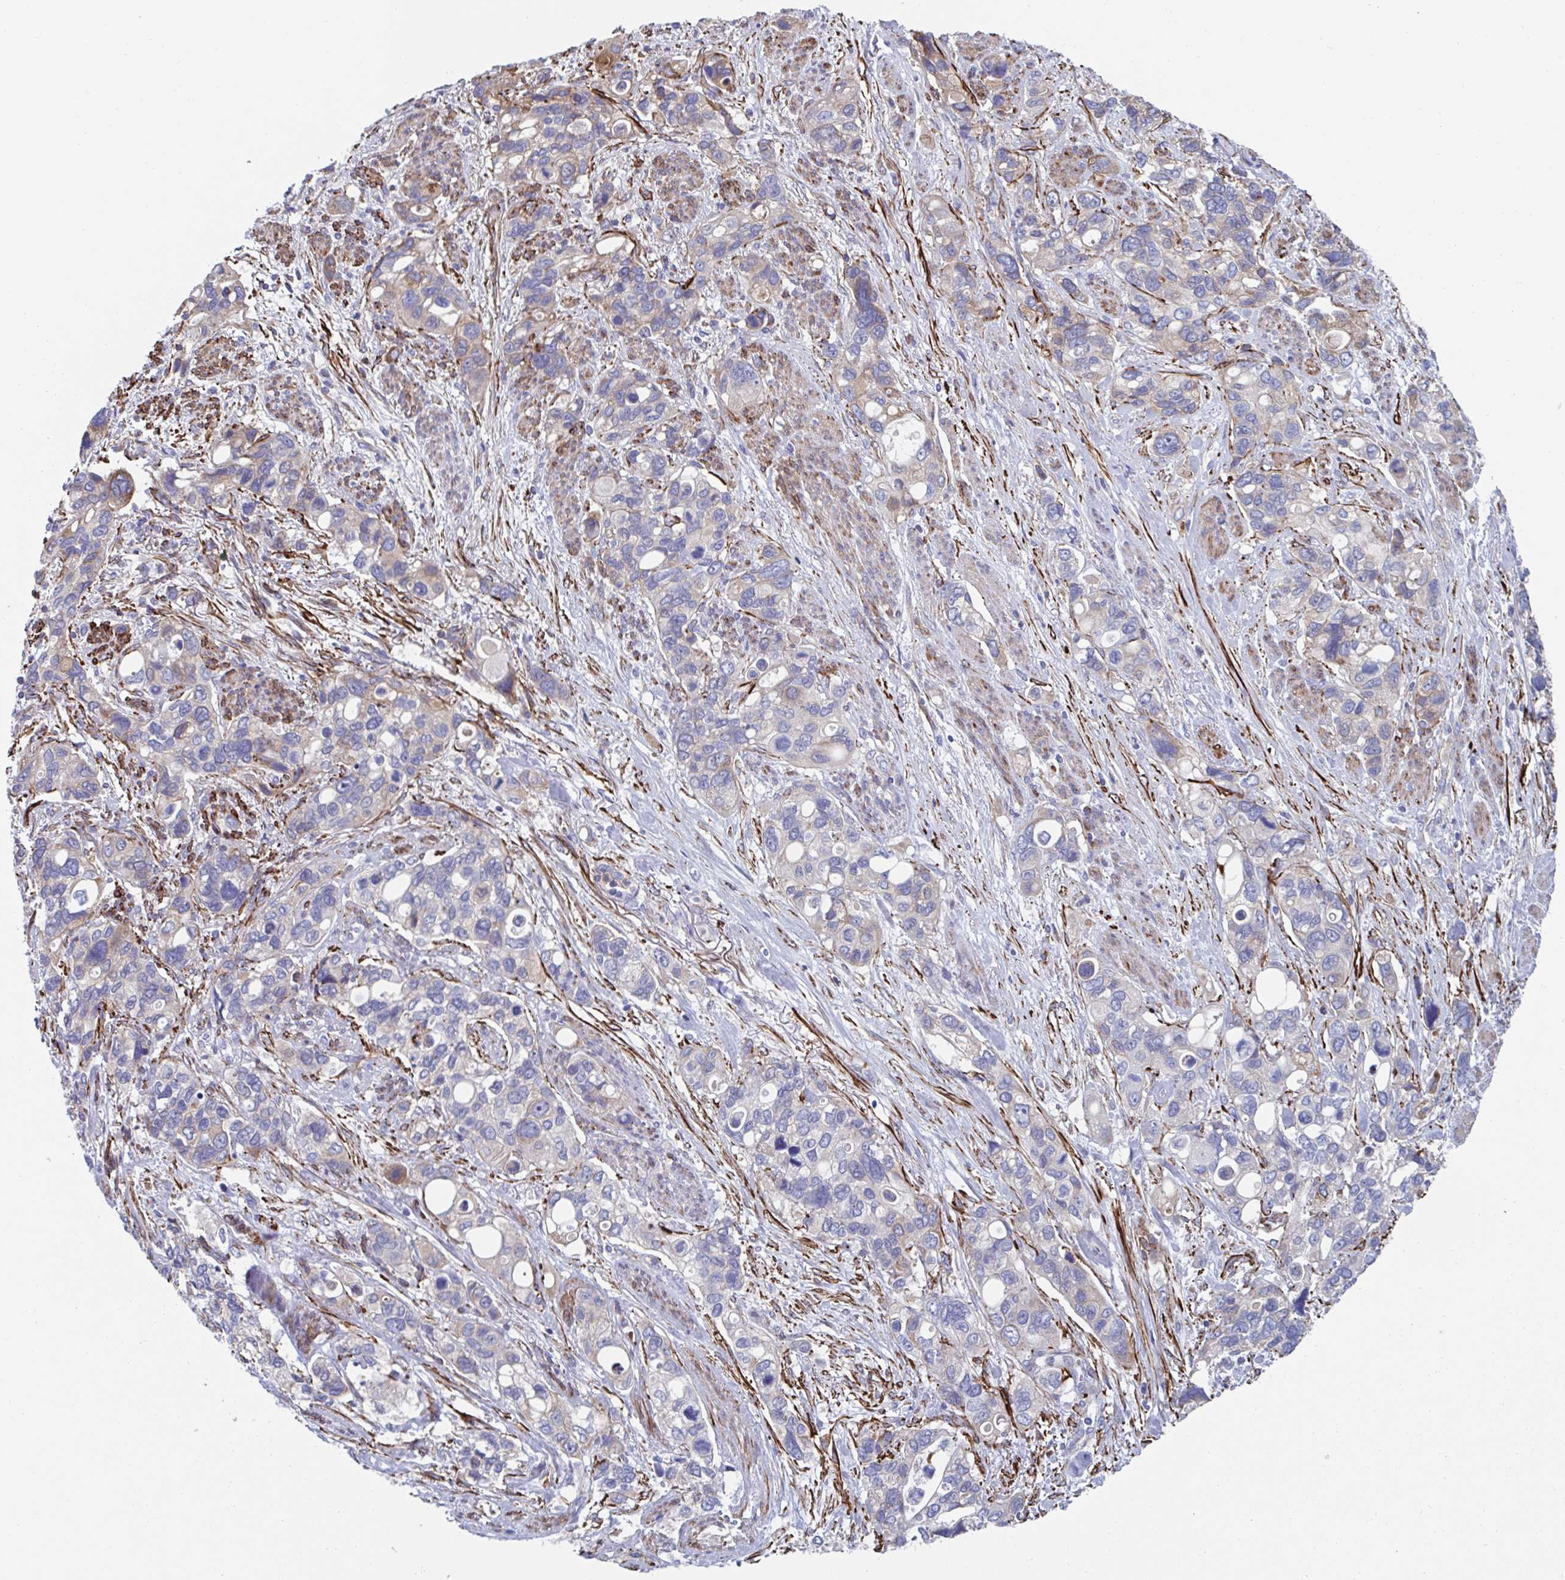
{"staining": {"intensity": "negative", "quantity": "none", "location": "none"}, "tissue": "stomach cancer", "cell_type": "Tumor cells", "image_type": "cancer", "snomed": [{"axis": "morphology", "description": "Adenocarcinoma, NOS"}, {"axis": "topography", "description": "Stomach, upper"}], "caption": "Tumor cells are negative for protein expression in human stomach cancer. (DAB IHC, high magnification).", "gene": "KLC3", "patient": {"sex": "female", "age": 81}}